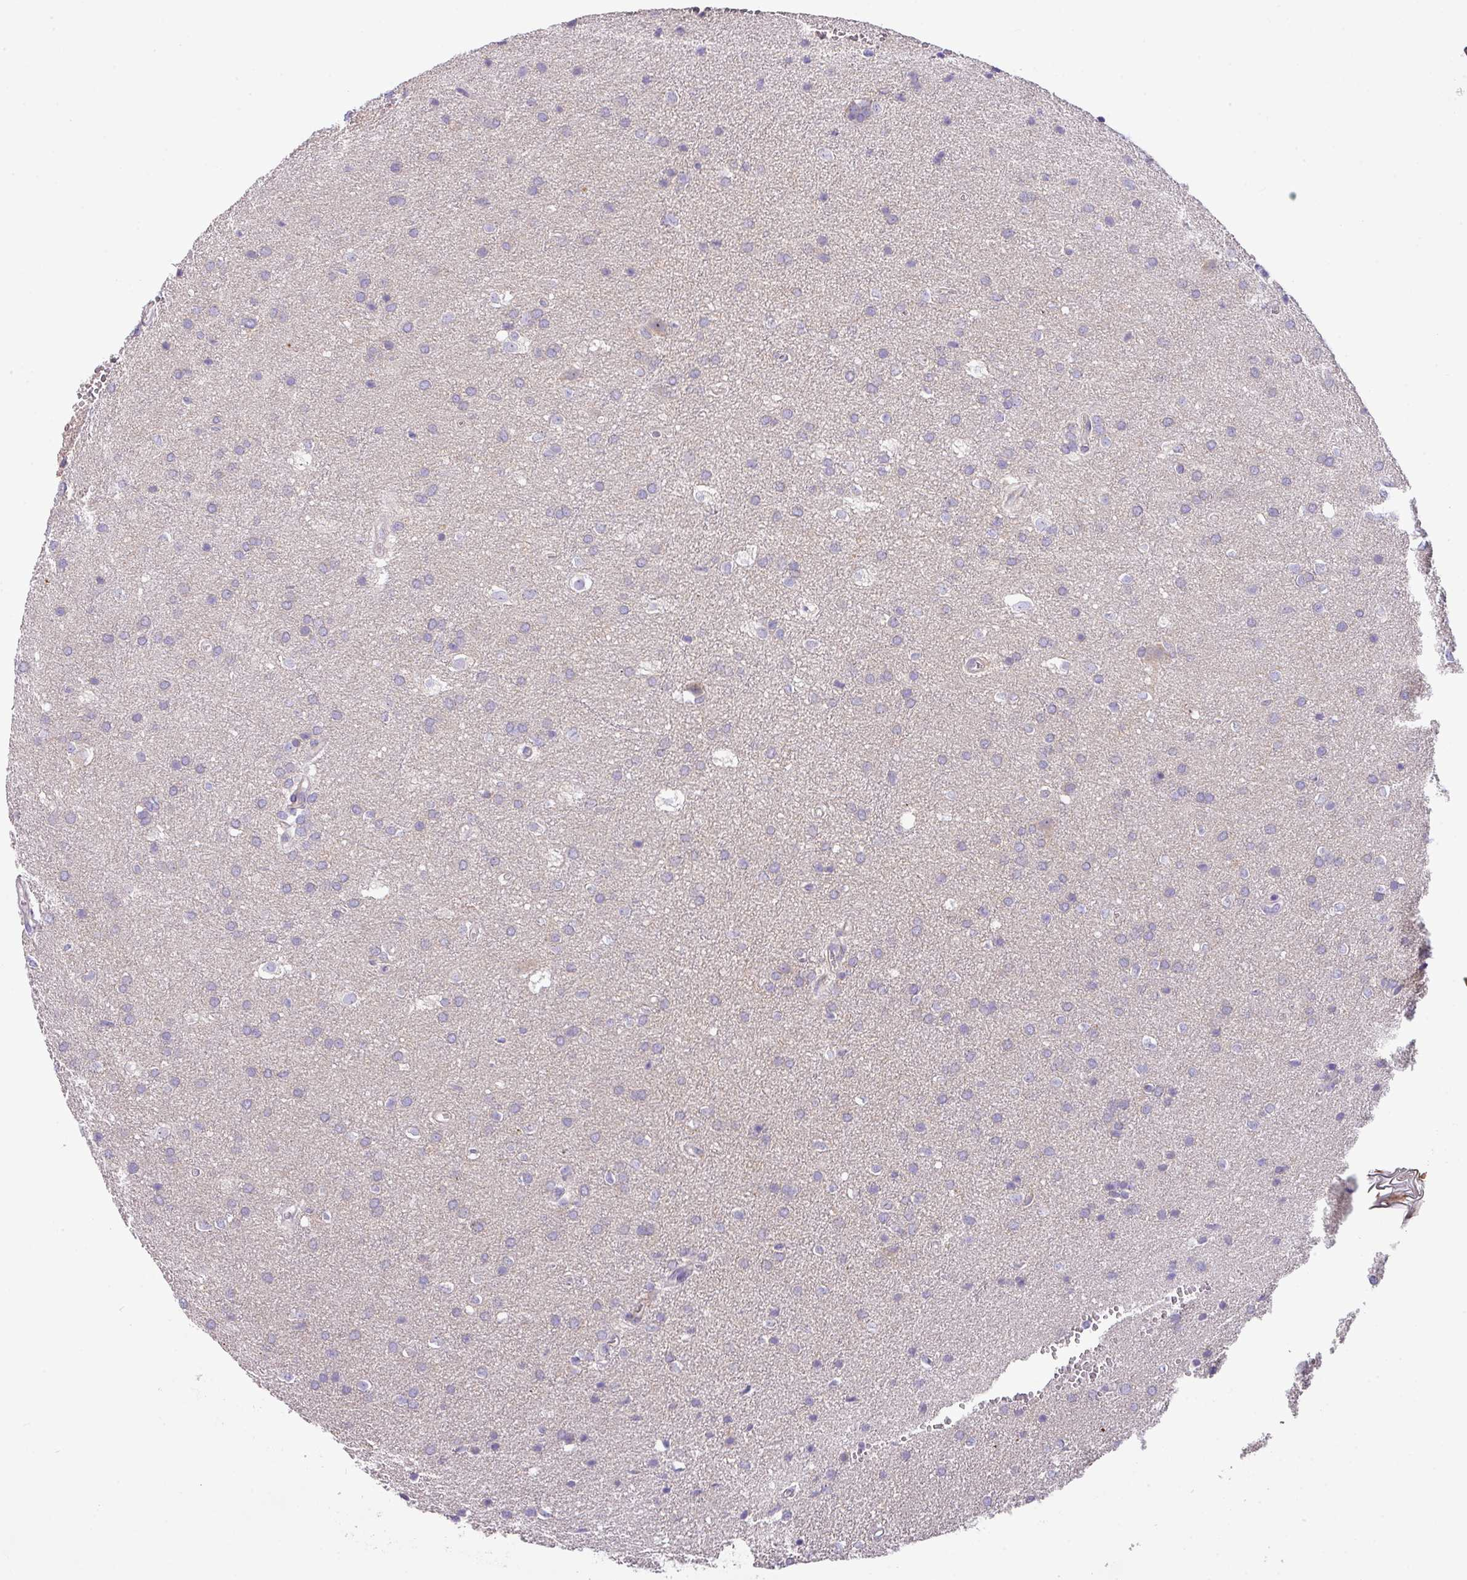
{"staining": {"intensity": "negative", "quantity": "none", "location": "none"}, "tissue": "glioma", "cell_type": "Tumor cells", "image_type": "cancer", "snomed": [{"axis": "morphology", "description": "Glioma, malignant, Low grade"}, {"axis": "topography", "description": "Brain"}], "caption": "Immunohistochemistry histopathology image of neoplastic tissue: human glioma stained with DAB (3,3'-diaminobenzidine) reveals no significant protein expression in tumor cells.", "gene": "ZNF394", "patient": {"sex": "female", "age": 34}}